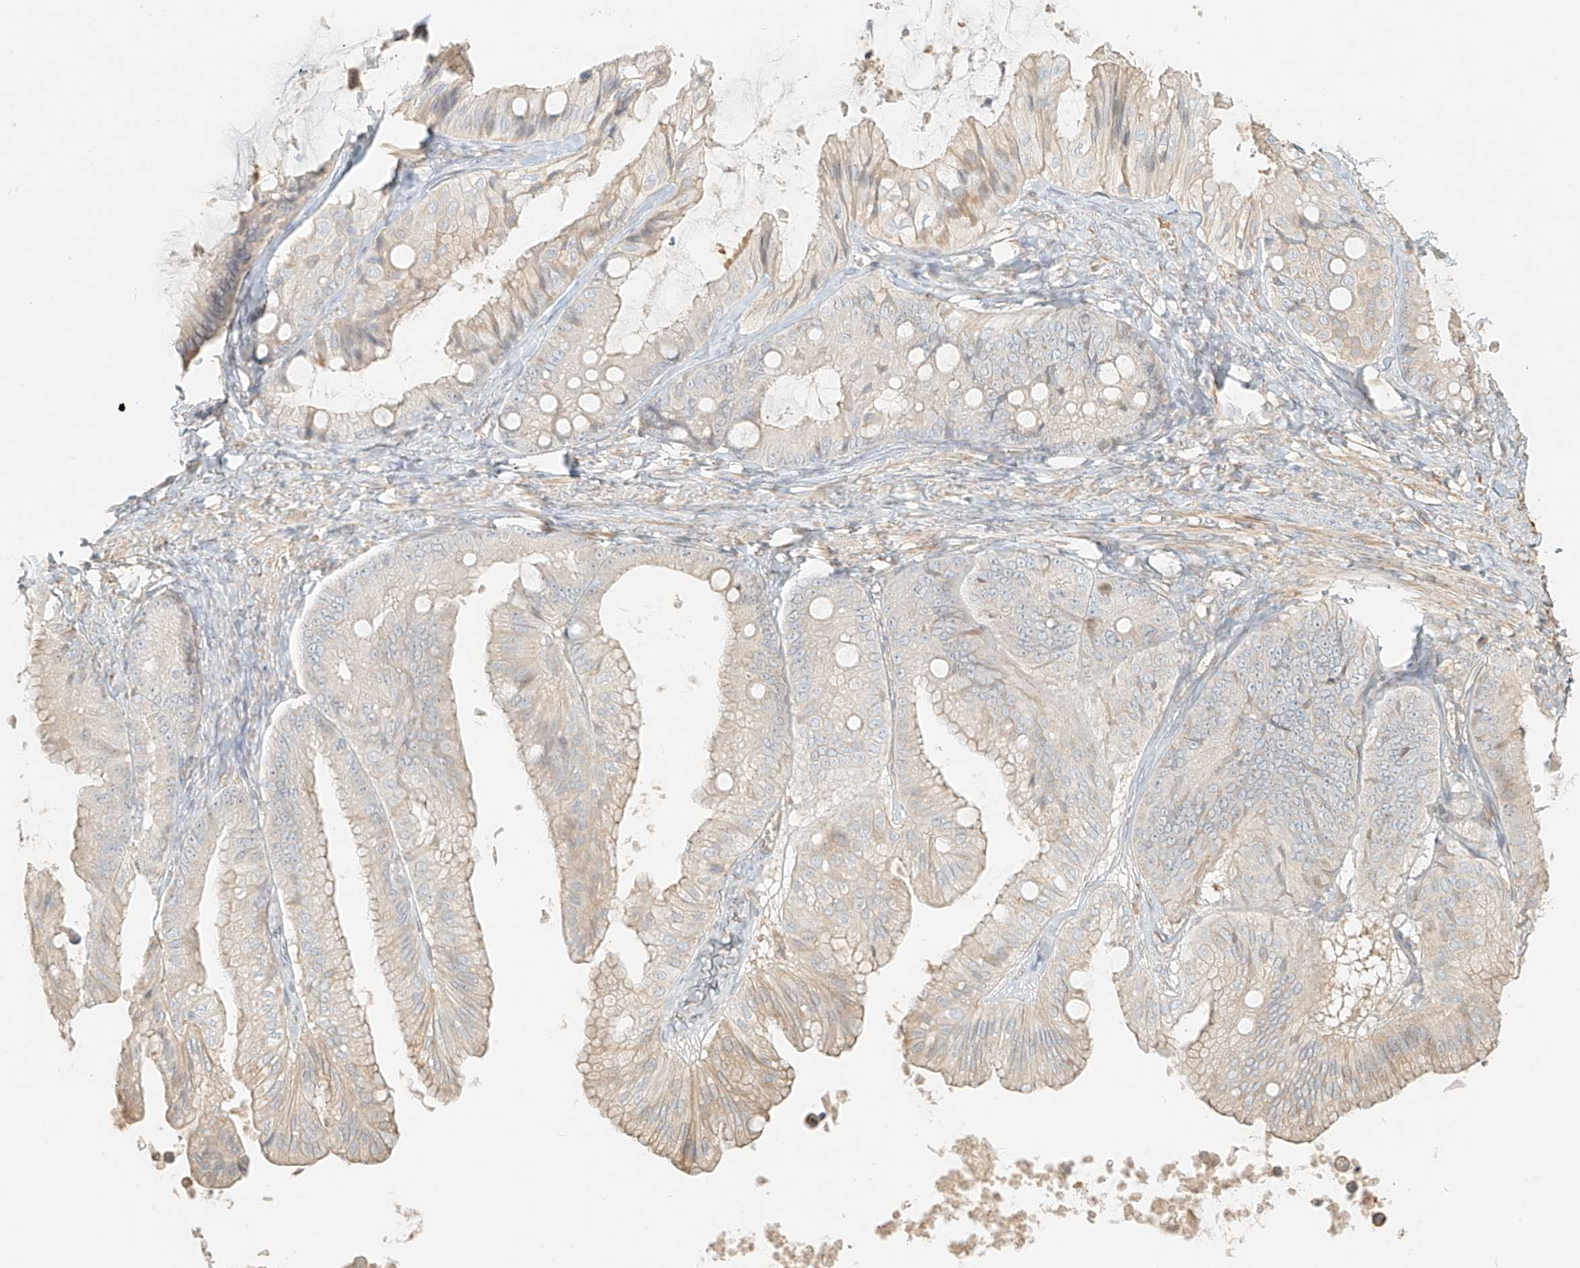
{"staining": {"intensity": "weak", "quantity": "25%-75%", "location": "cytoplasmic/membranous"}, "tissue": "ovarian cancer", "cell_type": "Tumor cells", "image_type": "cancer", "snomed": [{"axis": "morphology", "description": "Cystadenocarcinoma, mucinous, NOS"}, {"axis": "topography", "description": "Ovary"}], "caption": "Protein staining by immunohistochemistry displays weak cytoplasmic/membranous staining in approximately 25%-75% of tumor cells in ovarian cancer.", "gene": "UPK1B", "patient": {"sex": "female", "age": 71}}